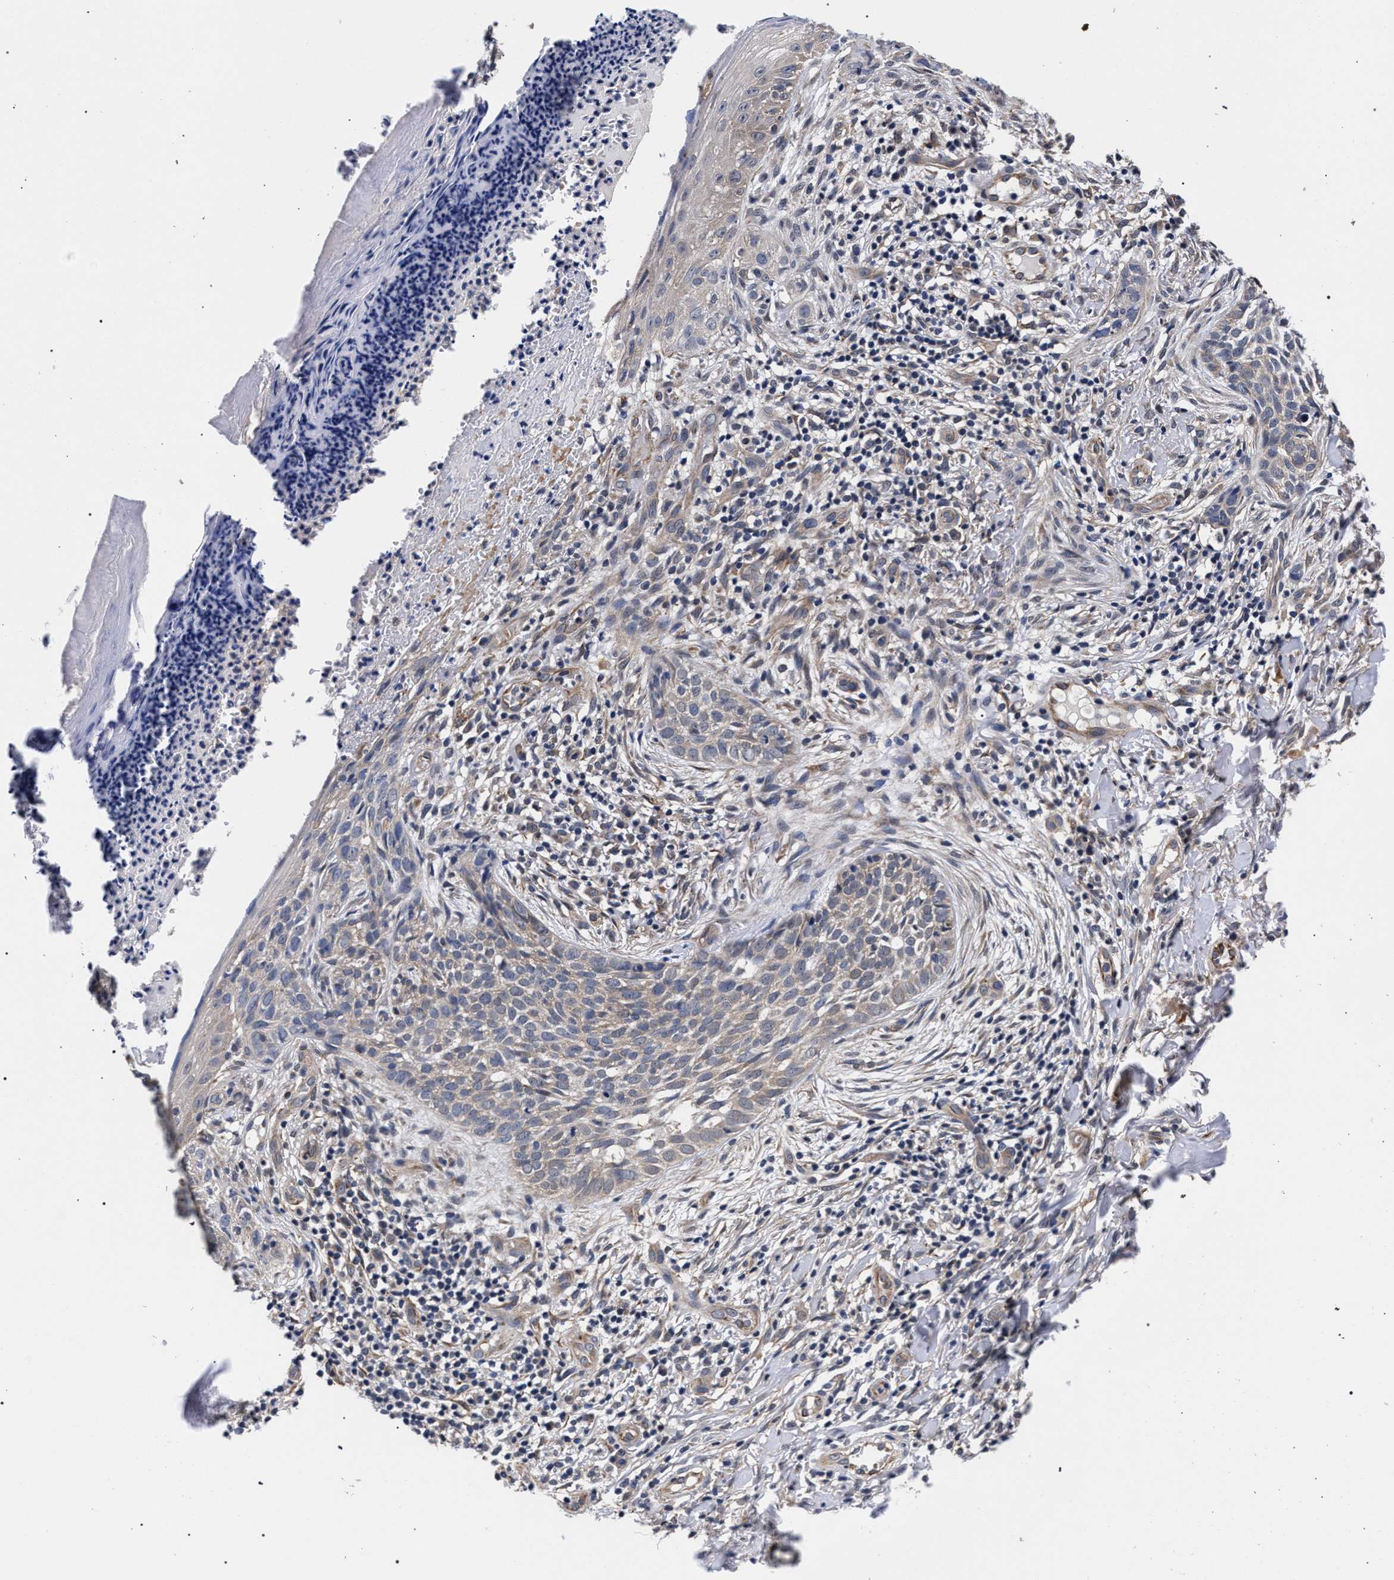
{"staining": {"intensity": "weak", "quantity": "25%-75%", "location": "cytoplasmic/membranous"}, "tissue": "skin cancer", "cell_type": "Tumor cells", "image_type": "cancer", "snomed": [{"axis": "morphology", "description": "Normal tissue, NOS"}, {"axis": "morphology", "description": "Basal cell carcinoma"}, {"axis": "topography", "description": "Skin"}], "caption": "A histopathology image showing weak cytoplasmic/membranous staining in about 25%-75% of tumor cells in skin cancer (basal cell carcinoma), as visualized by brown immunohistochemical staining.", "gene": "RBM33", "patient": {"sex": "male", "age": 67}}